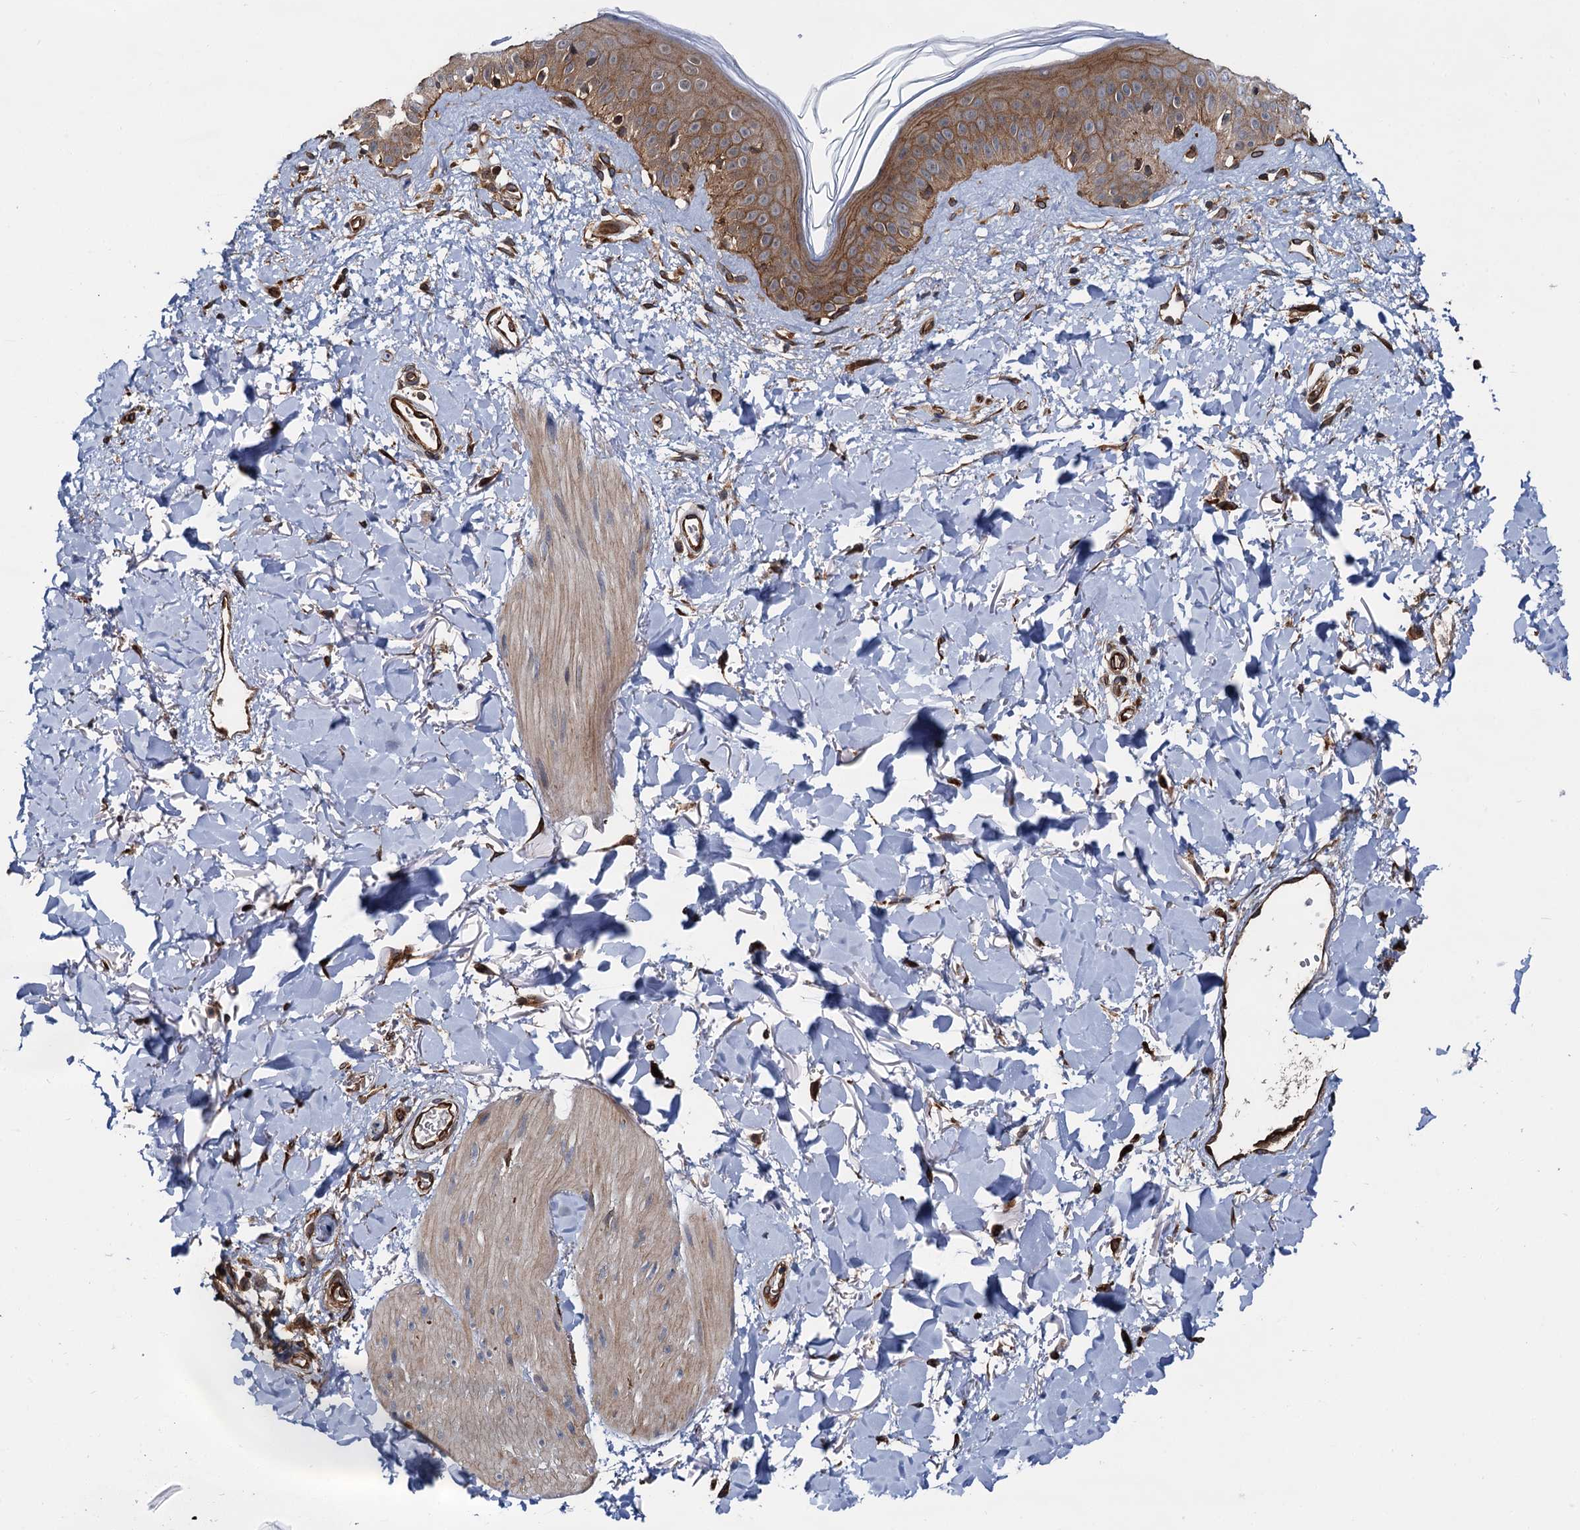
{"staining": {"intensity": "strong", "quantity": ">75%", "location": "cytoplasmic/membranous"}, "tissue": "skin", "cell_type": "Fibroblasts", "image_type": "normal", "snomed": [{"axis": "morphology", "description": "Normal tissue, NOS"}, {"axis": "topography", "description": "Skin"}], "caption": "A high-resolution photomicrograph shows immunohistochemistry (IHC) staining of normal skin, which shows strong cytoplasmic/membranous staining in about >75% of fibroblasts.", "gene": "ZFYVE19", "patient": {"sex": "female", "age": 58}}